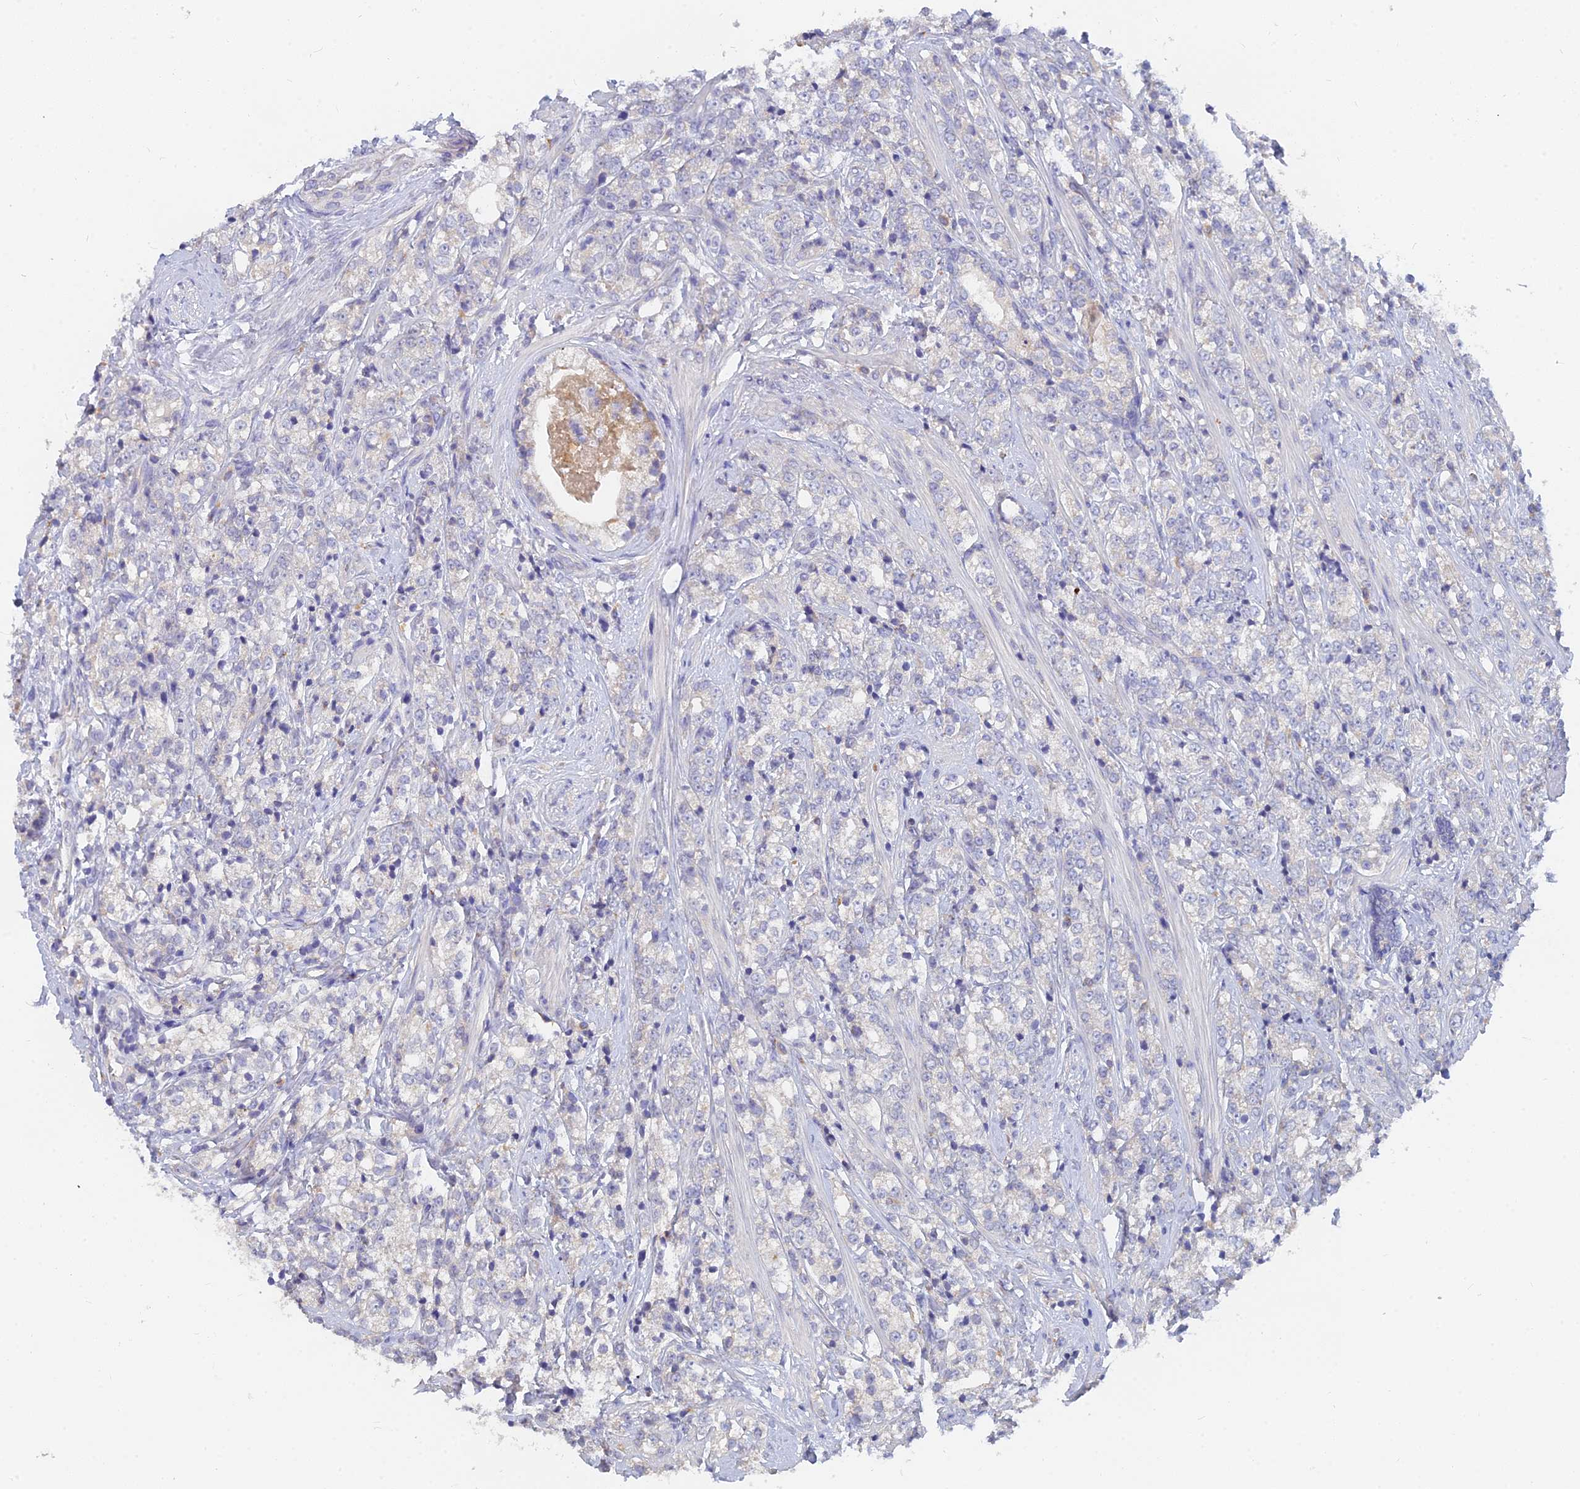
{"staining": {"intensity": "negative", "quantity": "none", "location": "none"}, "tissue": "prostate cancer", "cell_type": "Tumor cells", "image_type": "cancer", "snomed": [{"axis": "morphology", "description": "Adenocarcinoma, High grade"}, {"axis": "topography", "description": "Prostate"}], "caption": "Immunohistochemistry (IHC) micrograph of prostate cancer (high-grade adenocarcinoma) stained for a protein (brown), which exhibits no staining in tumor cells.", "gene": "ARRDC1", "patient": {"sex": "male", "age": 69}}